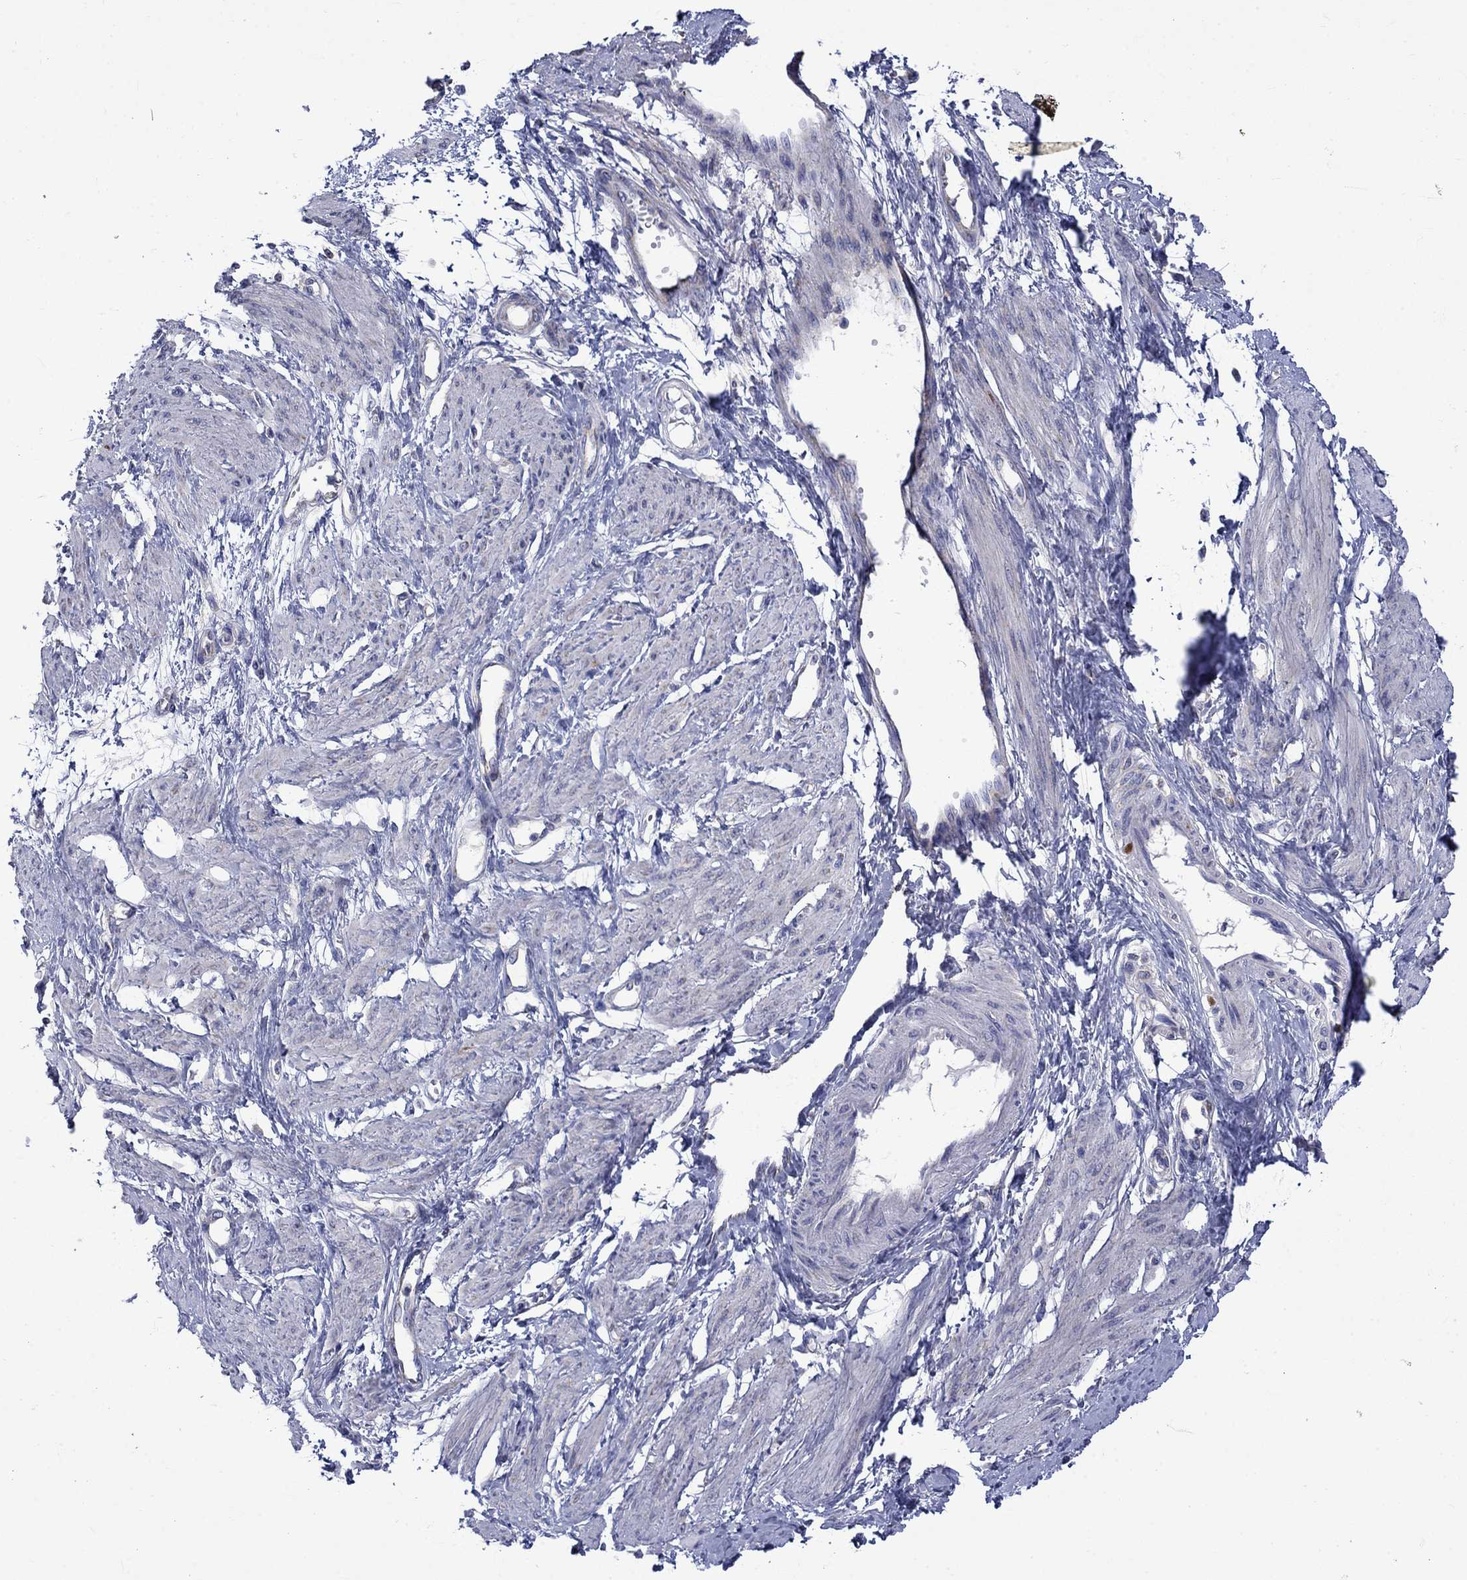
{"staining": {"intensity": "strong", "quantity": "<25%", "location": "cytoplasmic/membranous"}, "tissue": "smooth muscle", "cell_type": "Smooth muscle cells", "image_type": "normal", "snomed": [{"axis": "morphology", "description": "Normal tissue, NOS"}, {"axis": "topography", "description": "Smooth muscle"}, {"axis": "topography", "description": "Uterus"}], "caption": "Protein staining by immunohistochemistry exhibits strong cytoplasmic/membranous staining in about <25% of smooth muscle cells in unremarkable smooth muscle.", "gene": "CISD1", "patient": {"sex": "female", "age": 39}}